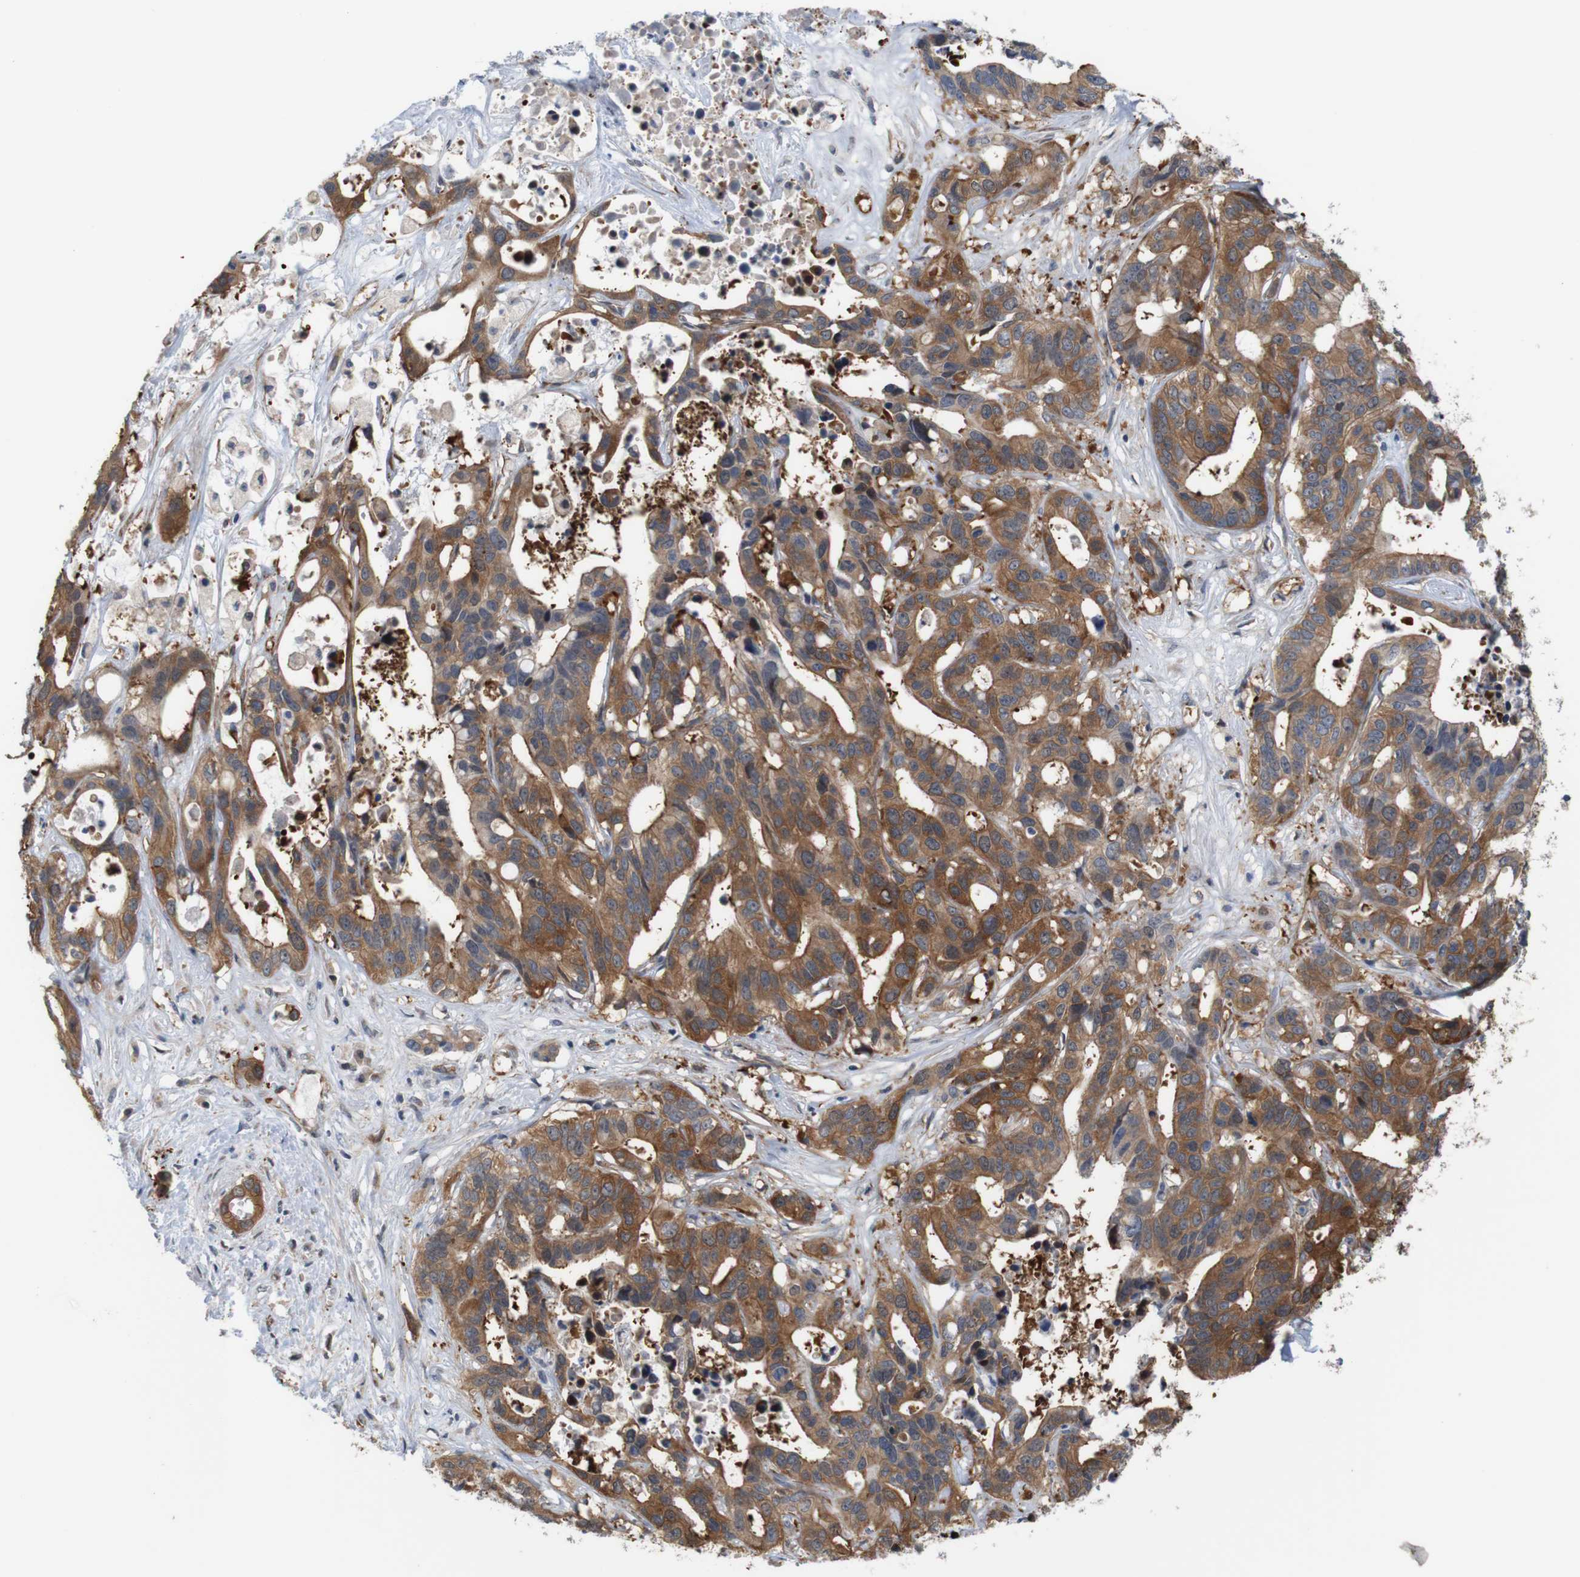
{"staining": {"intensity": "strong", "quantity": ">75%", "location": "cytoplasmic/membranous"}, "tissue": "liver cancer", "cell_type": "Tumor cells", "image_type": "cancer", "snomed": [{"axis": "morphology", "description": "Cholangiocarcinoma"}, {"axis": "topography", "description": "Liver"}], "caption": "High-magnification brightfield microscopy of liver cancer (cholangiocarcinoma) stained with DAB (brown) and counterstained with hematoxylin (blue). tumor cells exhibit strong cytoplasmic/membranous expression is identified in about>75% of cells.", "gene": "JPH1", "patient": {"sex": "female", "age": 65}}